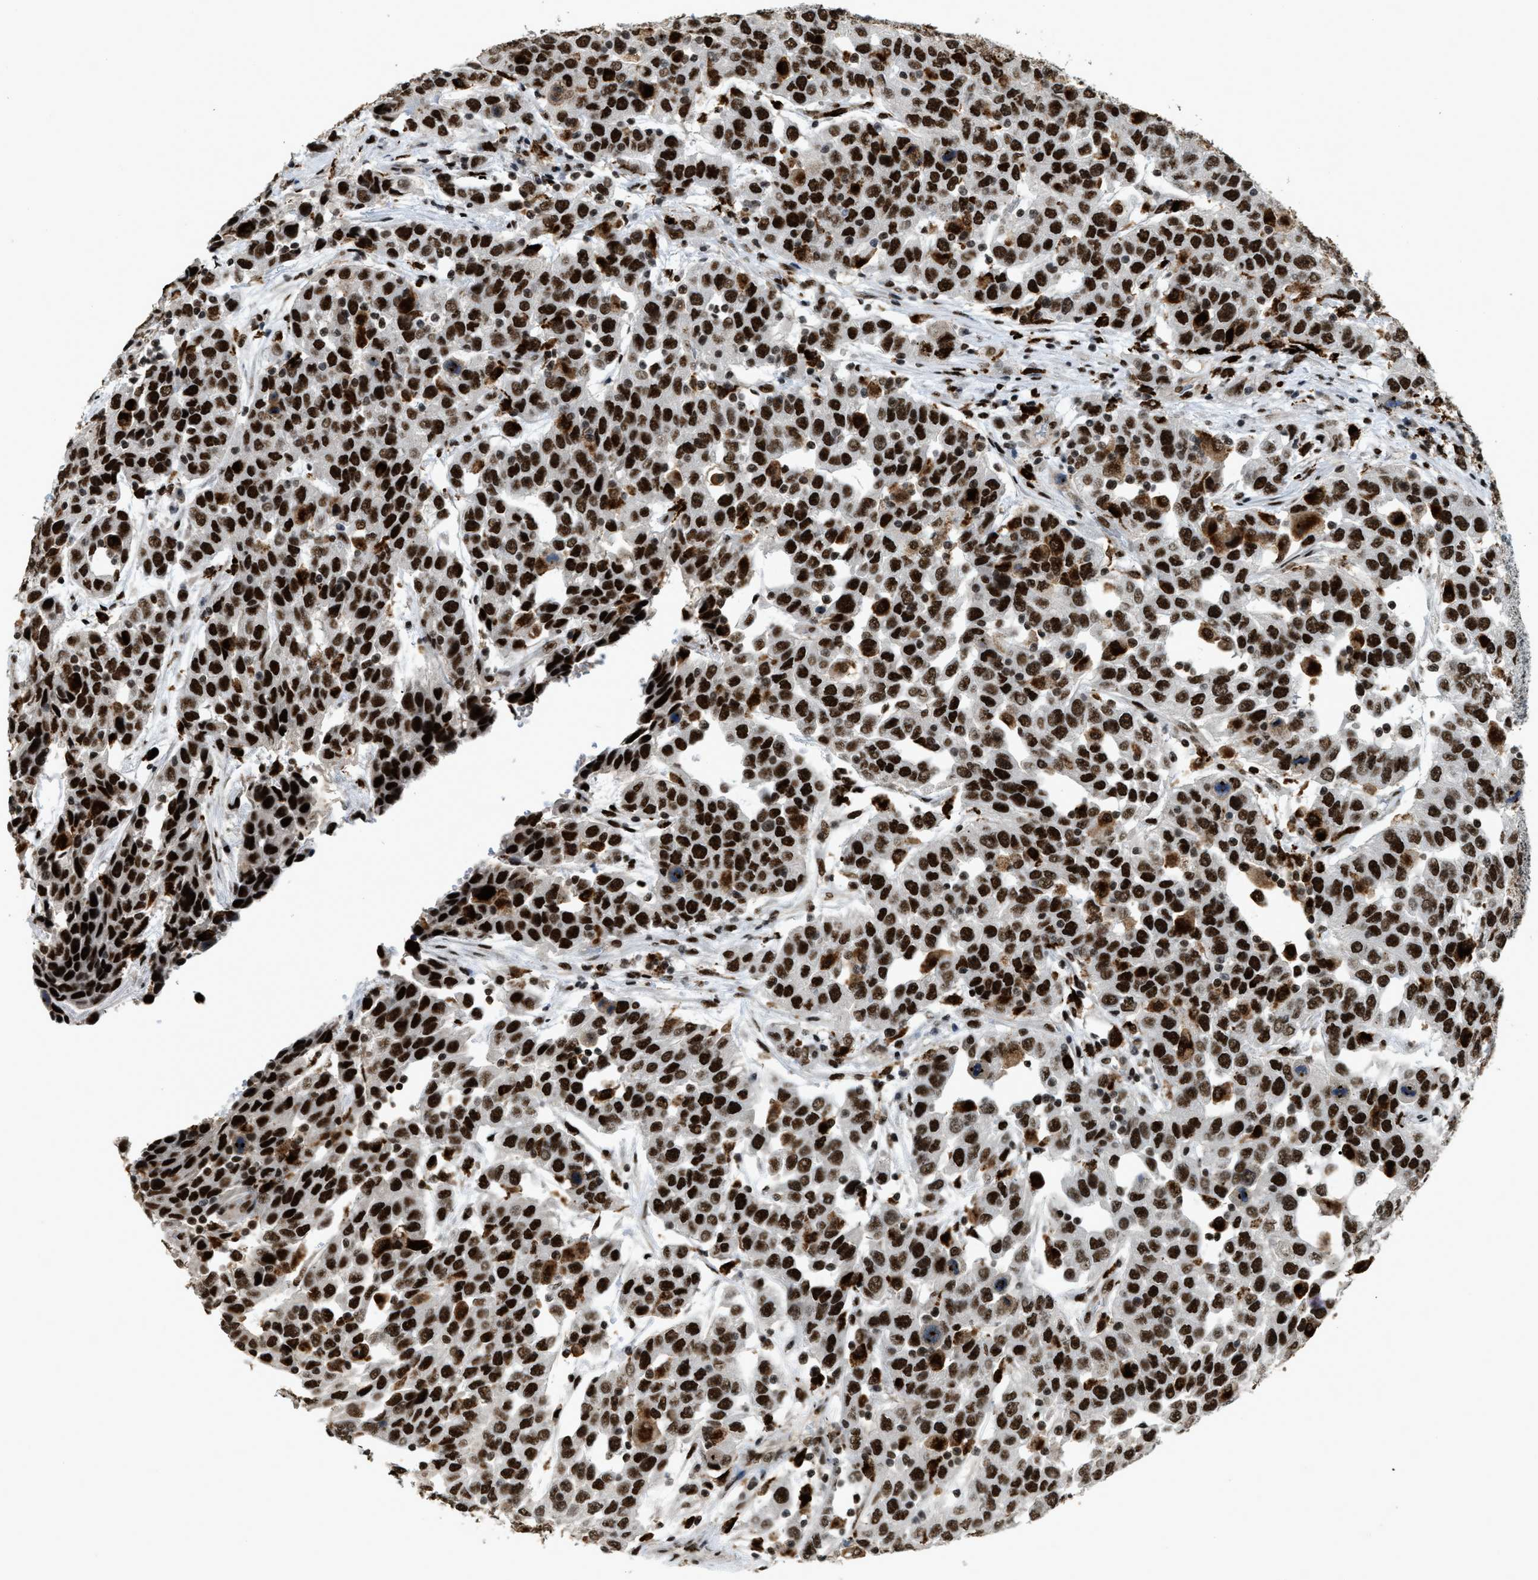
{"staining": {"intensity": "strong", "quantity": ">75%", "location": "cytoplasmic/membranous,nuclear"}, "tissue": "urothelial cancer", "cell_type": "Tumor cells", "image_type": "cancer", "snomed": [{"axis": "morphology", "description": "Urothelial carcinoma, High grade"}, {"axis": "topography", "description": "Urinary bladder"}], "caption": "An IHC micrograph of neoplastic tissue is shown. Protein staining in brown highlights strong cytoplasmic/membranous and nuclear positivity in urothelial cancer within tumor cells.", "gene": "NUMA1", "patient": {"sex": "female", "age": 80}}